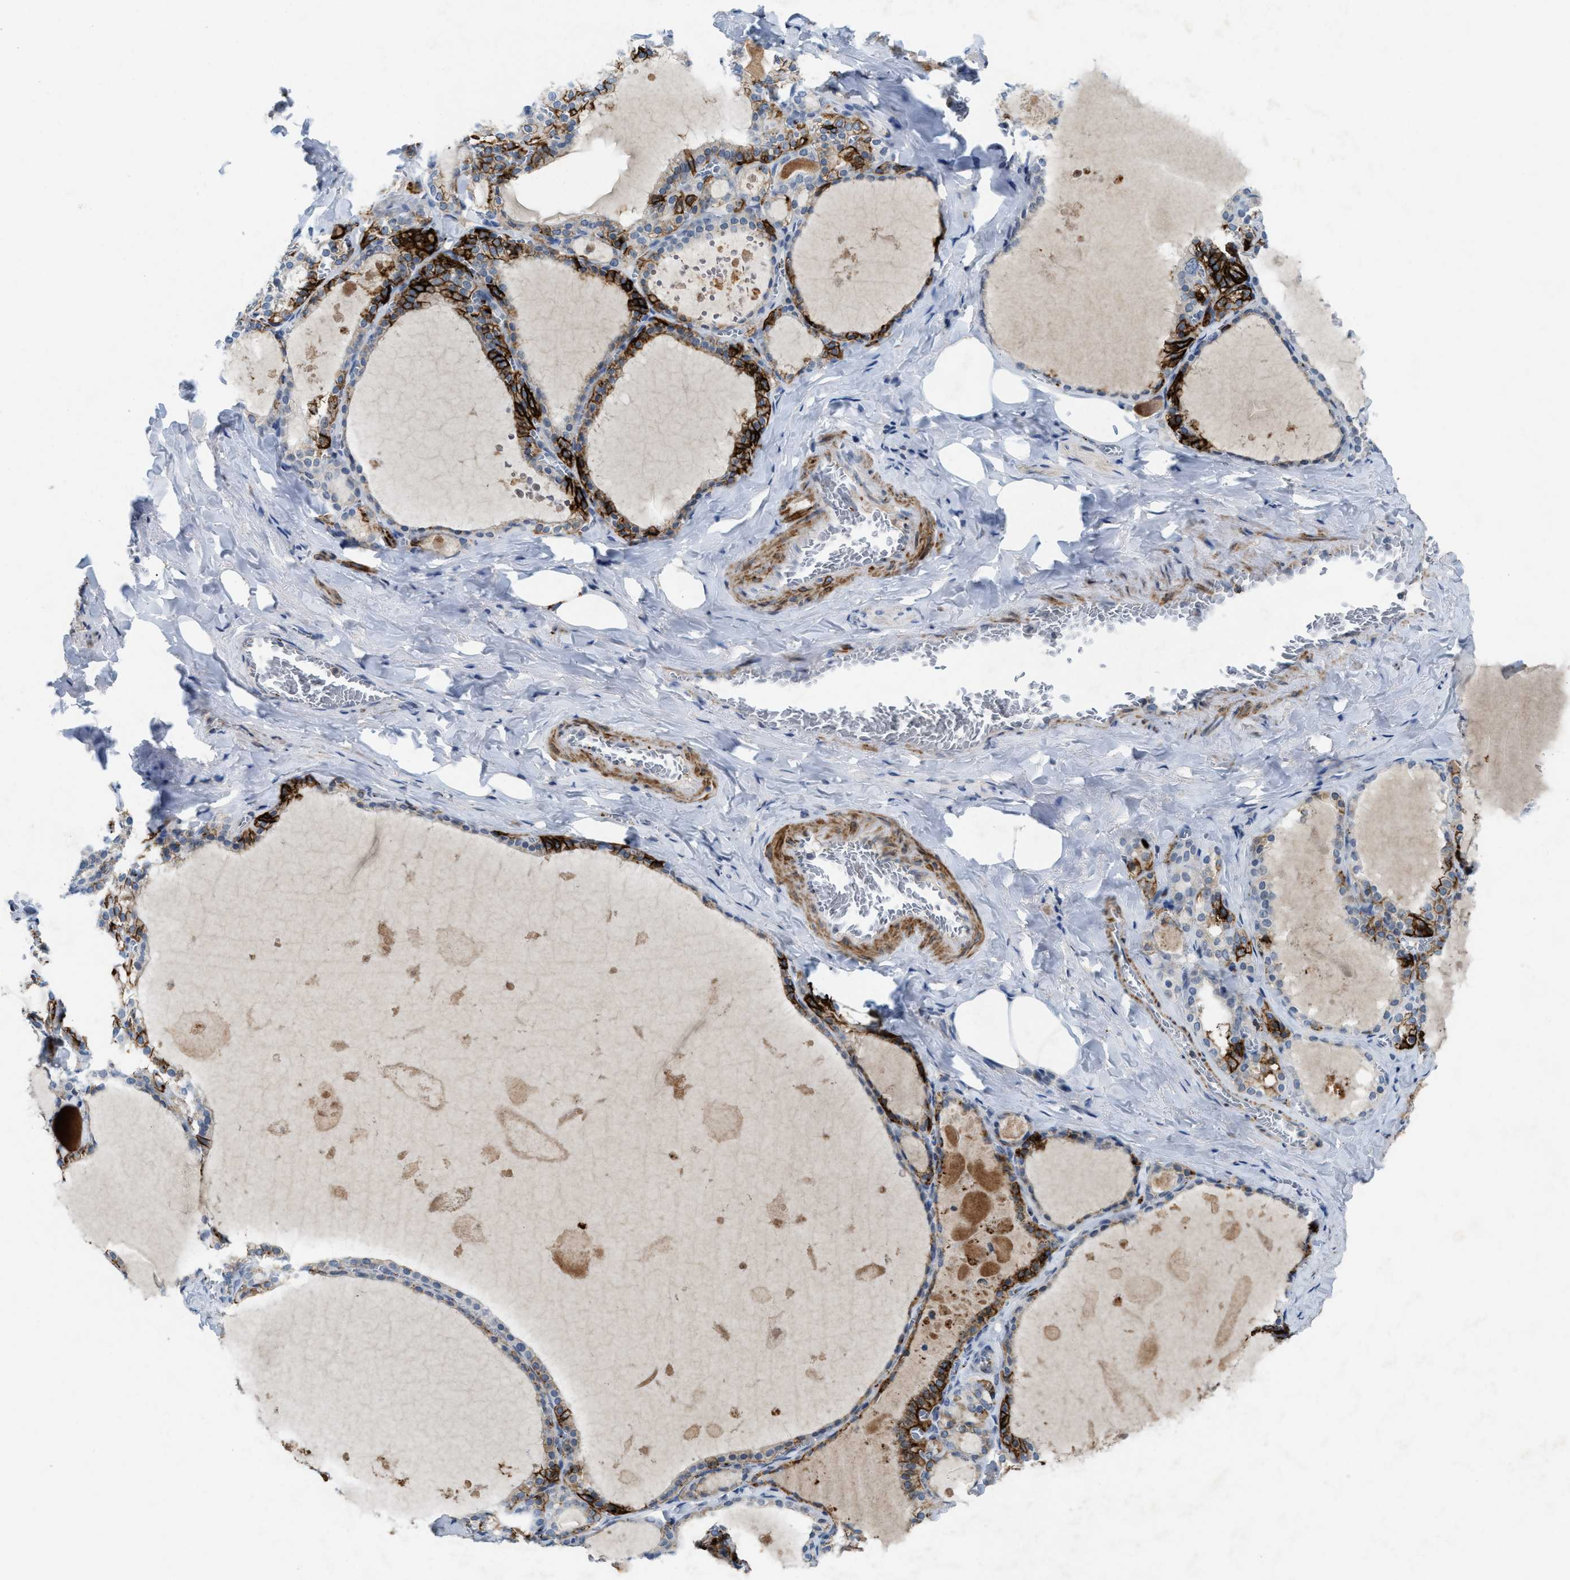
{"staining": {"intensity": "strong", "quantity": "25%-75%", "location": "cytoplasmic/membranous"}, "tissue": "thyroid gland", "cell_type": "Glandular cells", "image_type": "normal", "snomed": [{"axis": "morphology", "description": "Normal tissue, NOS"}, {"axis": "topography", "description": "Thyroid gland"}], "caption": "Immunohistochemistry (DAB (3,3'-diaminobenzidine)) staining of normal thyroid gland exhibits strong cytoplasmic/membranous protein staining in about 25%-75% of glandular cells. (IHC, brightfield microscopy, high magnification).", "gene": "SLC5A5", "patient": {"sex": "male", "age": 56}}